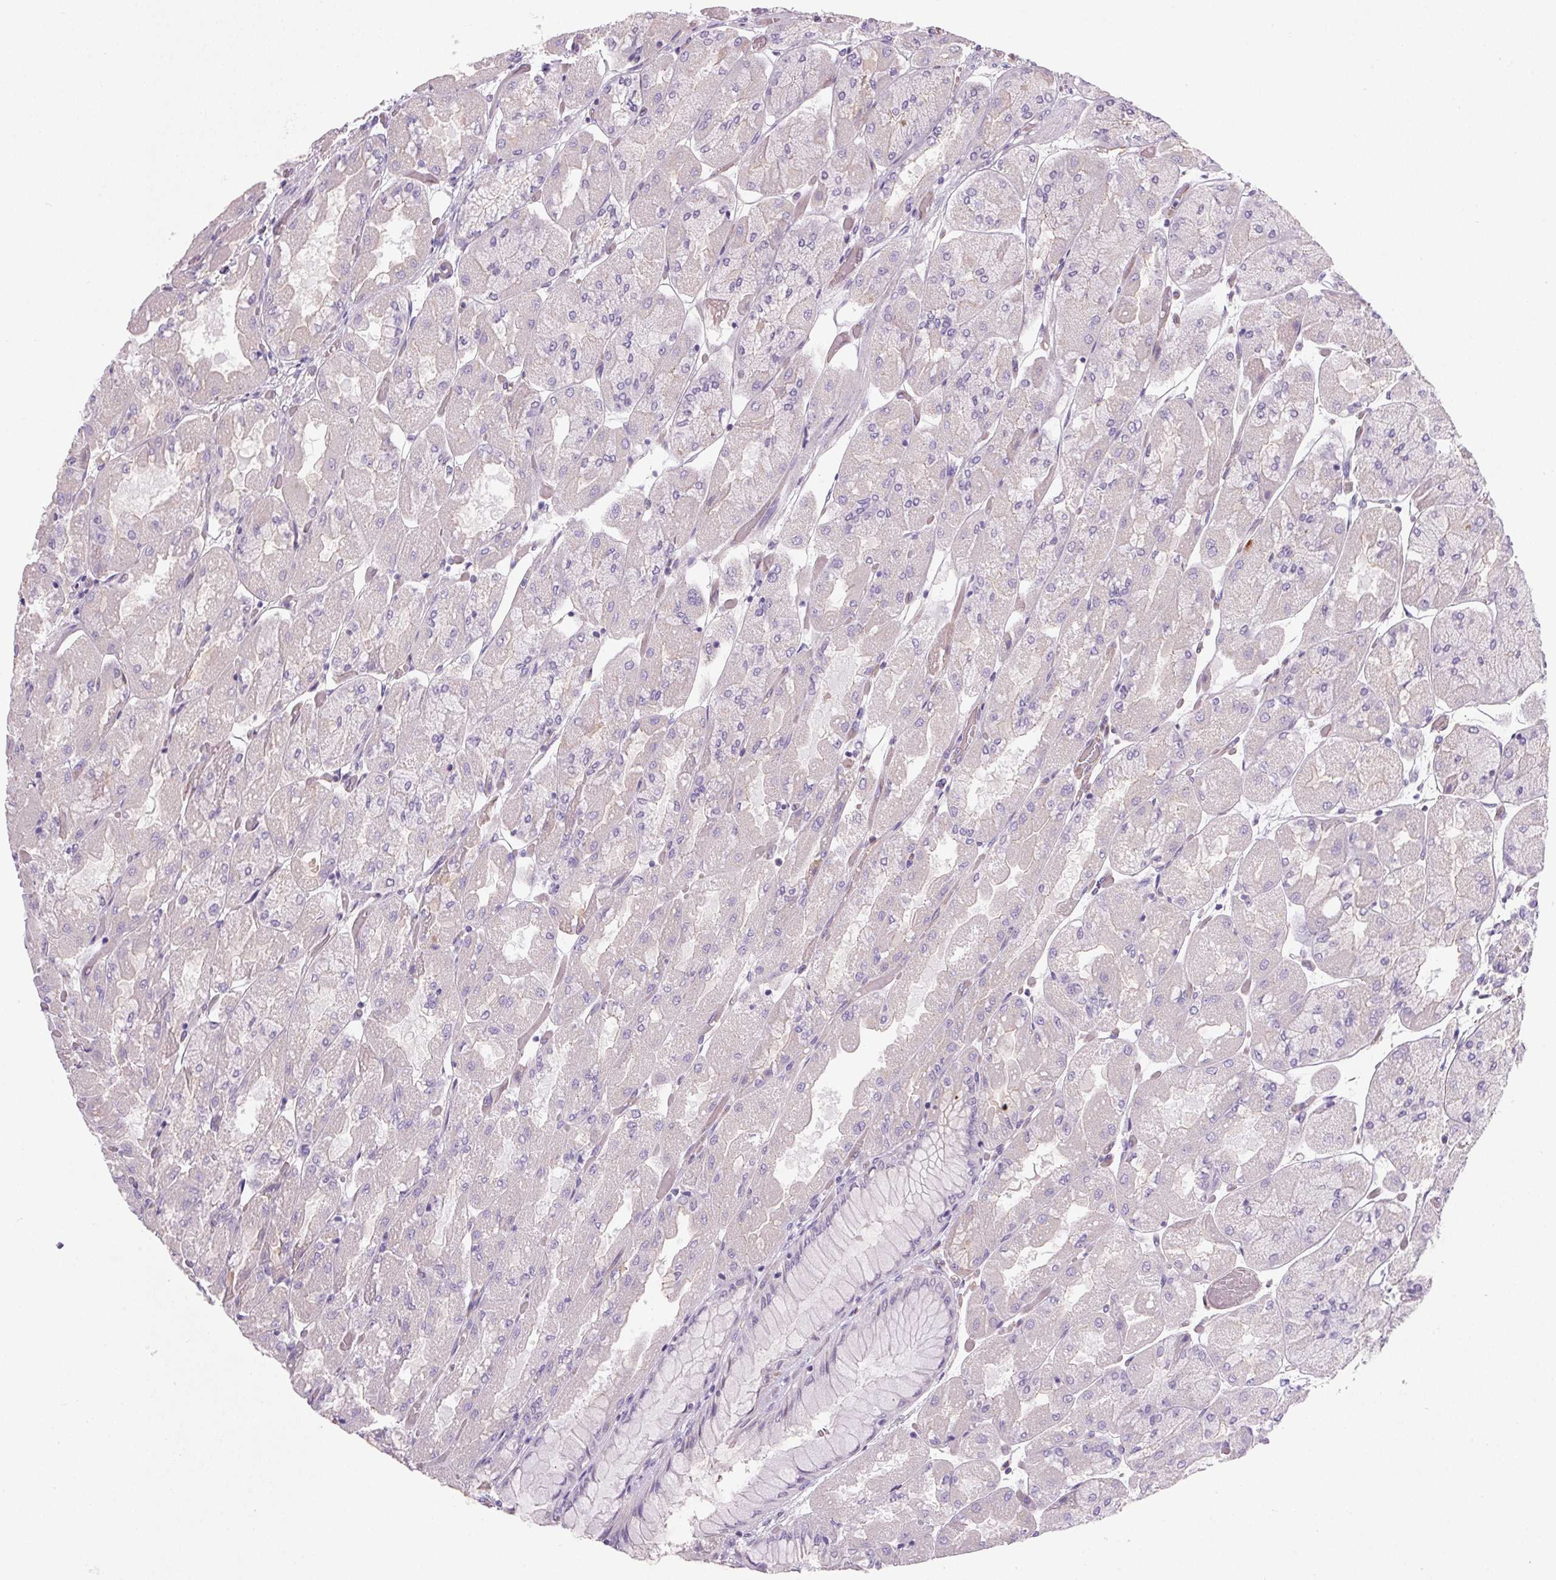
{"staining": {"intensity": "weak", "quantity": "<25%", "location": "cytoplasmic/membranous"}, "tissue": "stomach", "cell_type": "Glandular cells", "image_type": "normal", "snomed": [{"axis": "morphology", "description": "Normal tissue, NOS"}, {"axis": "topography", "description": "Stomach"}], "caption": "This is an IHC micrograph of unremarkable stomach. There is no staining in glandular cells.", "gene": "APOC4", "patient": {"sex": "female", "age": 61}}